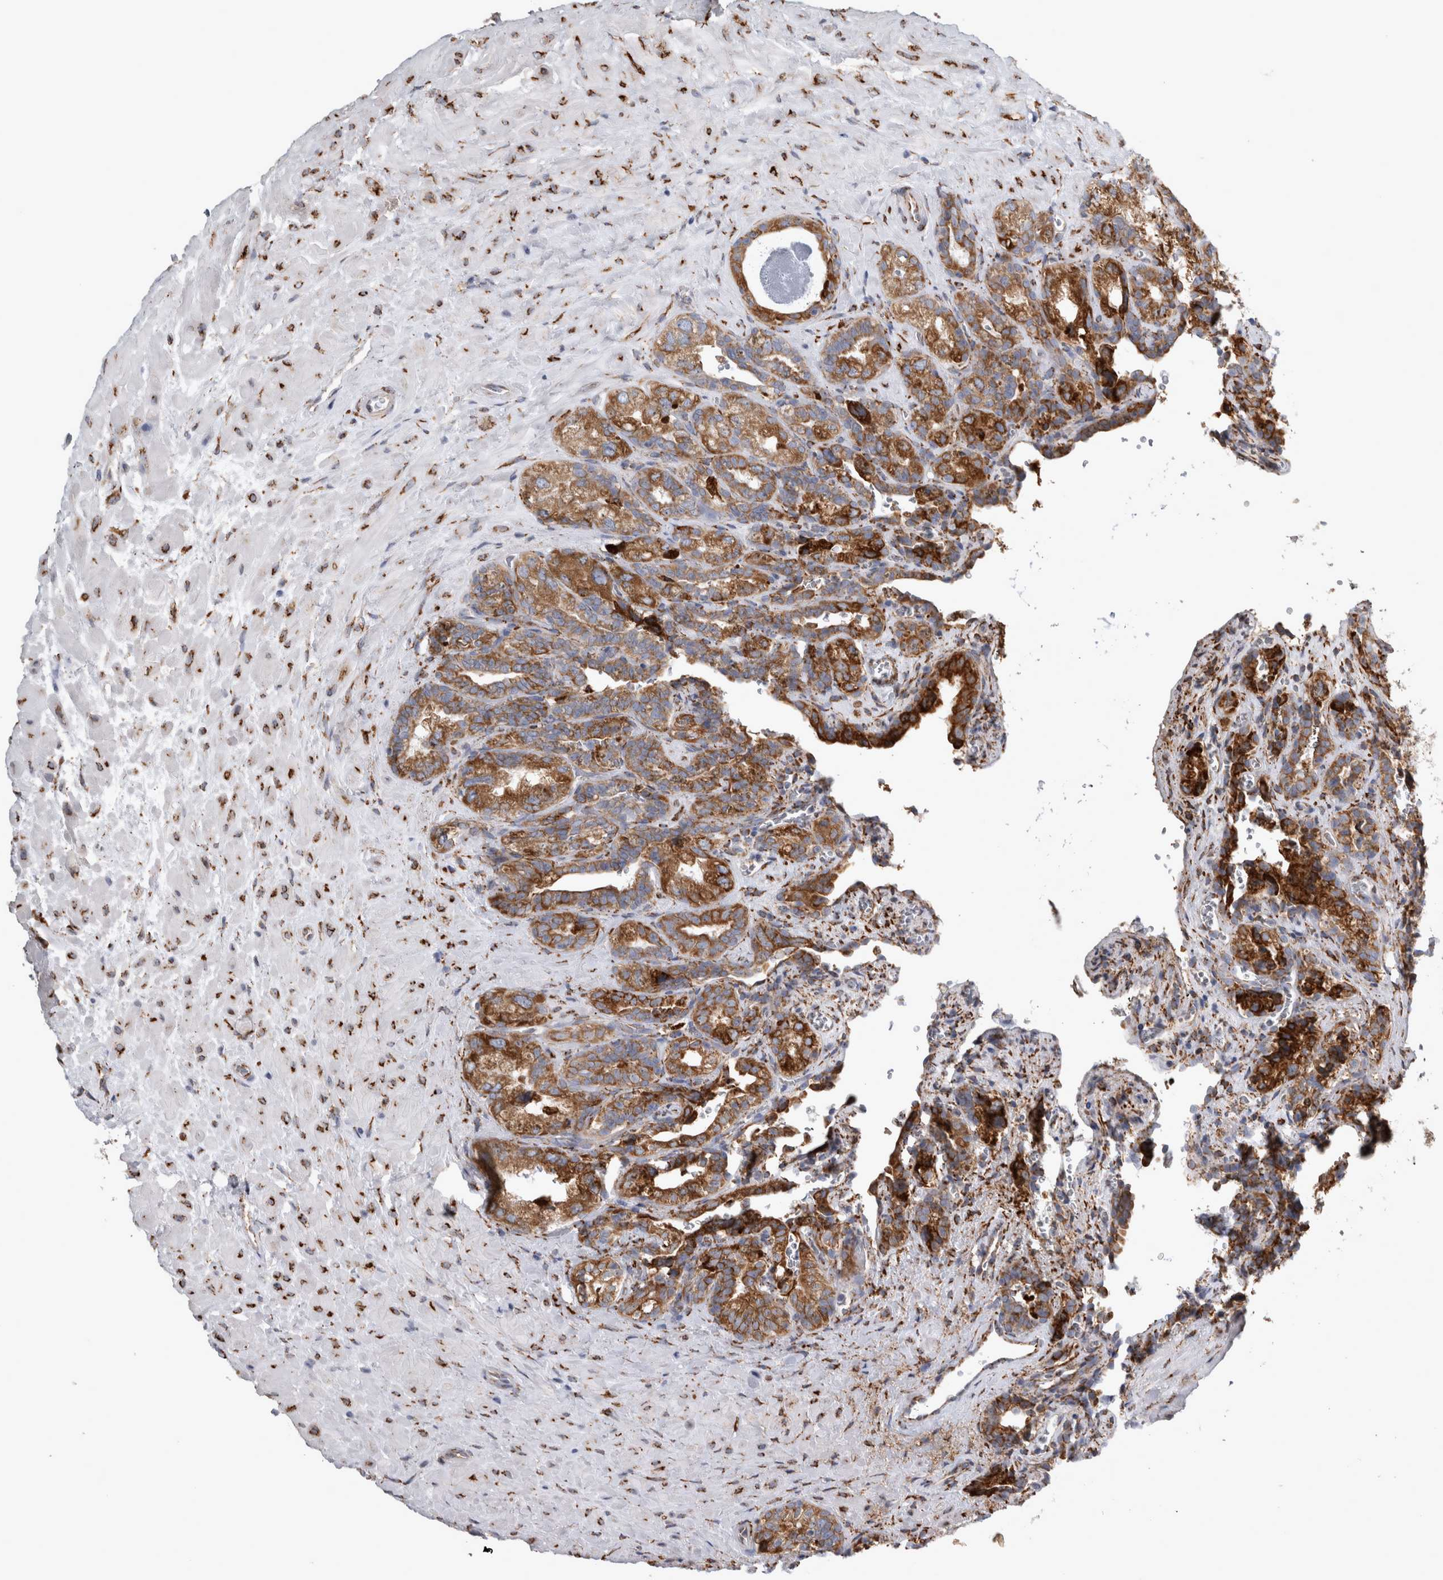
{"staining": {"intensity": "strong", "quantity": ">75%", "location": "cytoplasmic/membranous"}, "tissue": "seminal vesicle", "cell_type": "Glandular cells", "image_type": "normal", "snomed": [{"axis": "morphology", "description": "Normal tissue, NOS"}, {"axis": "topography", "description": "Prostate"}, {"axis": "topography", "description": "Seminal veicle"}], "caption": "Immunohistochemistry of normal seminal vesicle shows high levels of strong cytoplasmic/membranous staining in approximately >75% of glandular cells. Immunohistochemistry stains the protein in brown and the nuclei are stained blue.", "gene": "FHIP2B", "patient": {"sex": "male", "age": 67}}